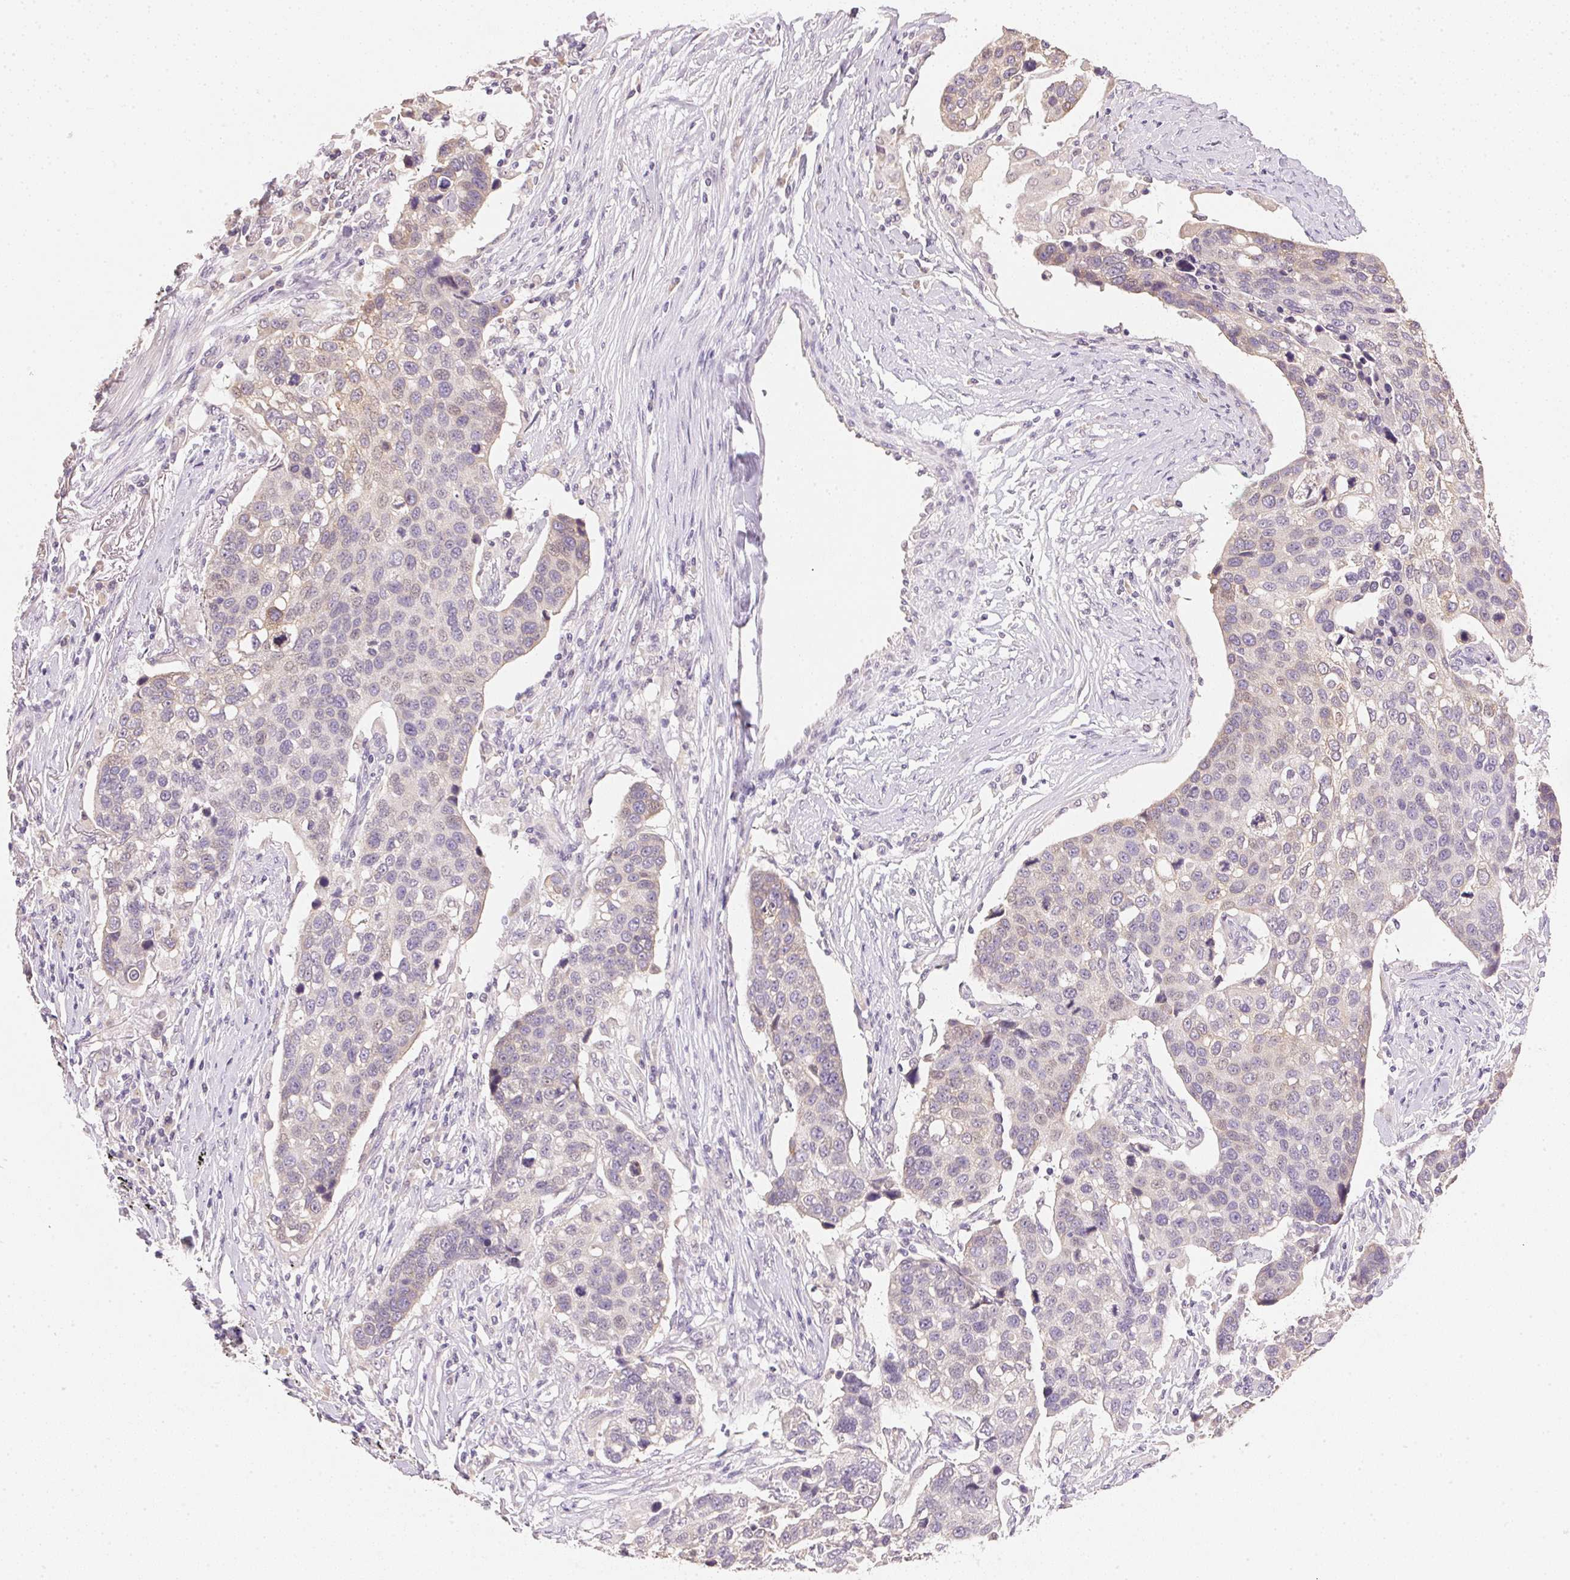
{"staining": {"intensity": "weak", "quantity": "<25%", "location": "cytoplasmic/membranous"}, "tissue": "lung cancer", "cell_type": "Tumor cells", "image_type": "cancer", "snomed": [{"axis": "morphology", "description": "Squamous cell carcinoma, NOS"}, {"axis": "topography", "description": "Lymph node"}, {"axis": "topography", "description": "Lung"}], "caption": "High magnification brightfield microscopy of squamous cell carcinoma (lung) stained with DAB (brown) and counterstained with hematoxylin (blue): tumor cells show no significant staining.", "gene": "DHCR24", "patient": {"sex": "male", "age": 61}}